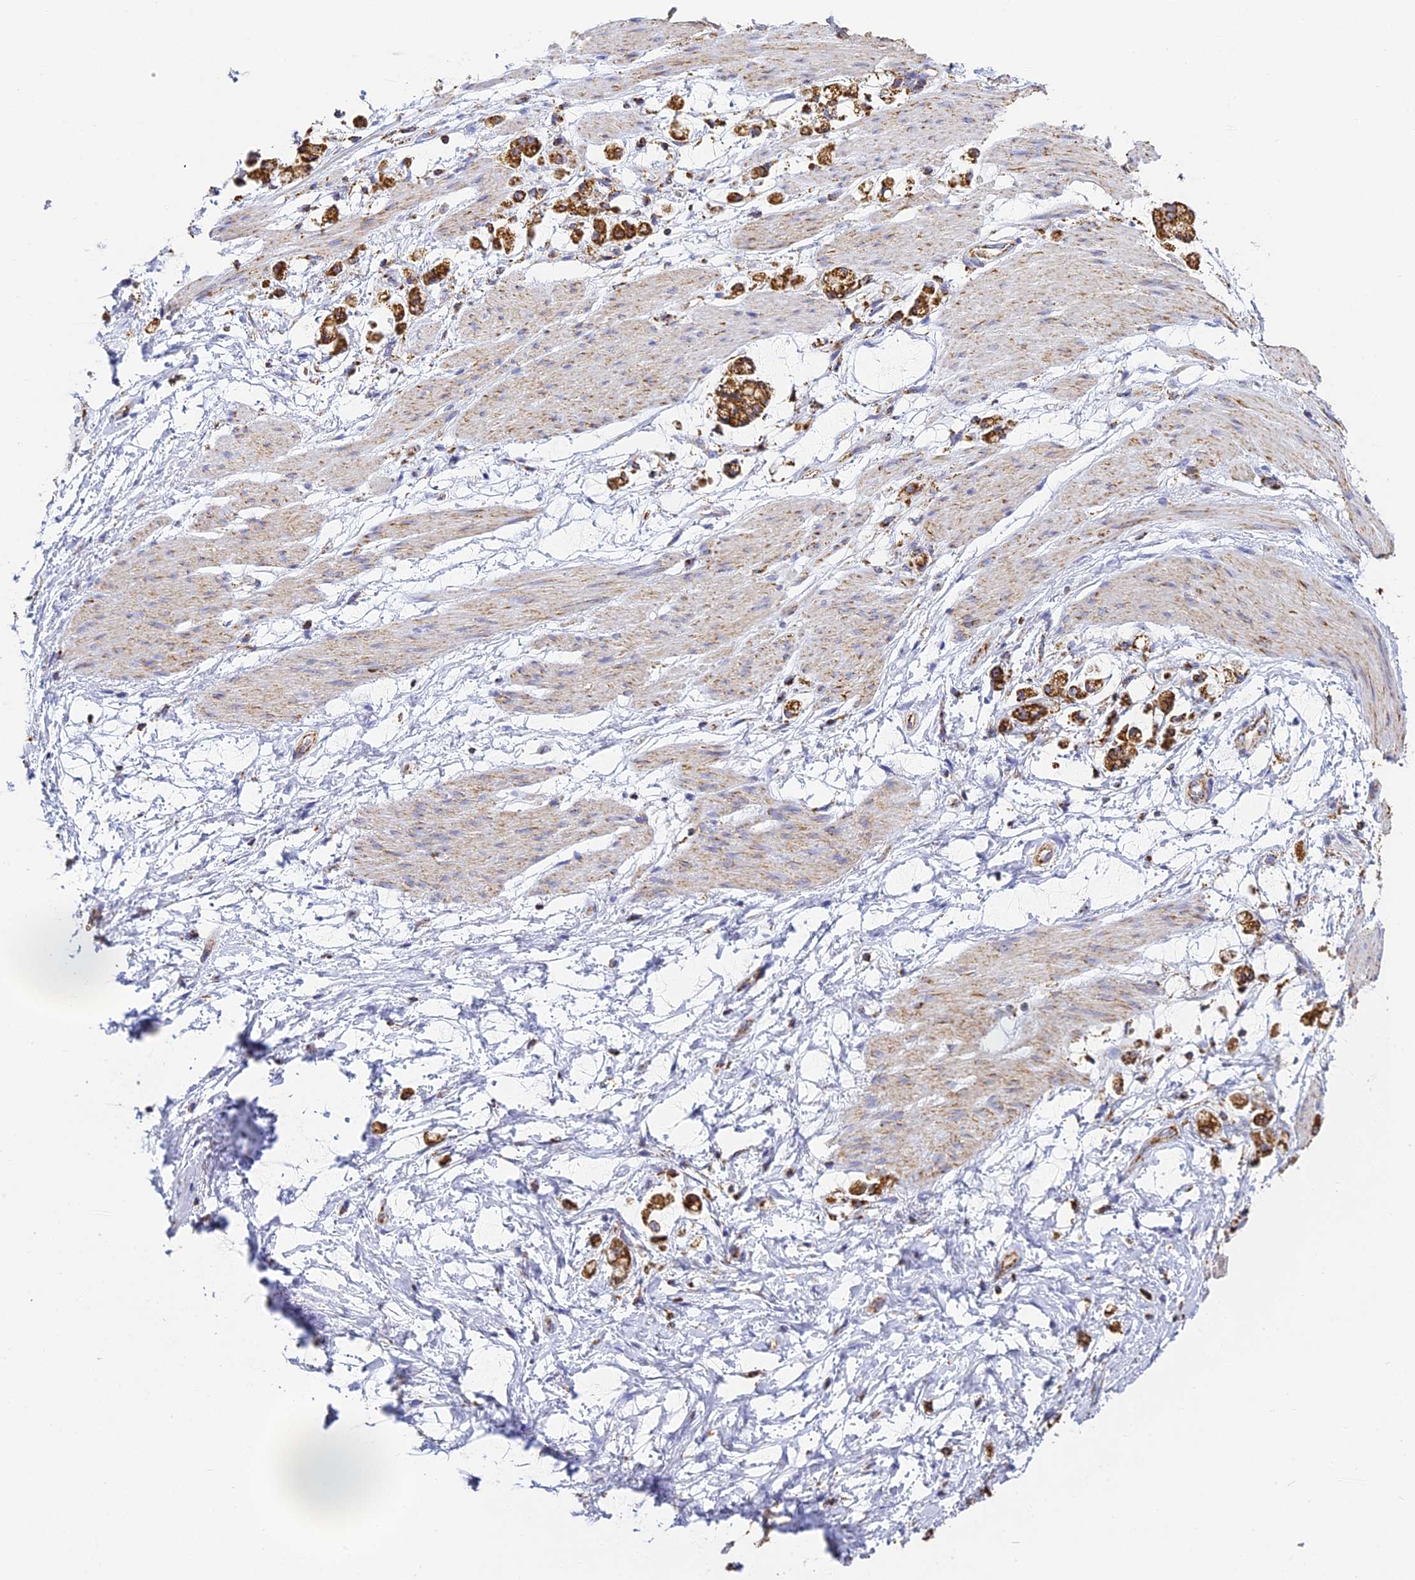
{"staining": {"intensity": "strong", "quantity": ">75%", "location": "cytoplasmic/membranous"}, "tissue": "stomach cancer", "cell_type": "Tumor cells", "image_type": "cancer", "snomed": [{"axis": "morphology", "description": "Adenocarcinoma, NOS"}, {"axis": "topography", "description": "Stomach"}], "caption": "This micrograph exhibits stomach cancer stained with IHC to label a protein in brown. The cytoplasmic/membranous of tumor cells show strong positivity for the protein. Nuclei are counter-stained blue.", "gene": "COX6C", "patient": {"sex": "female", "age": 60}}